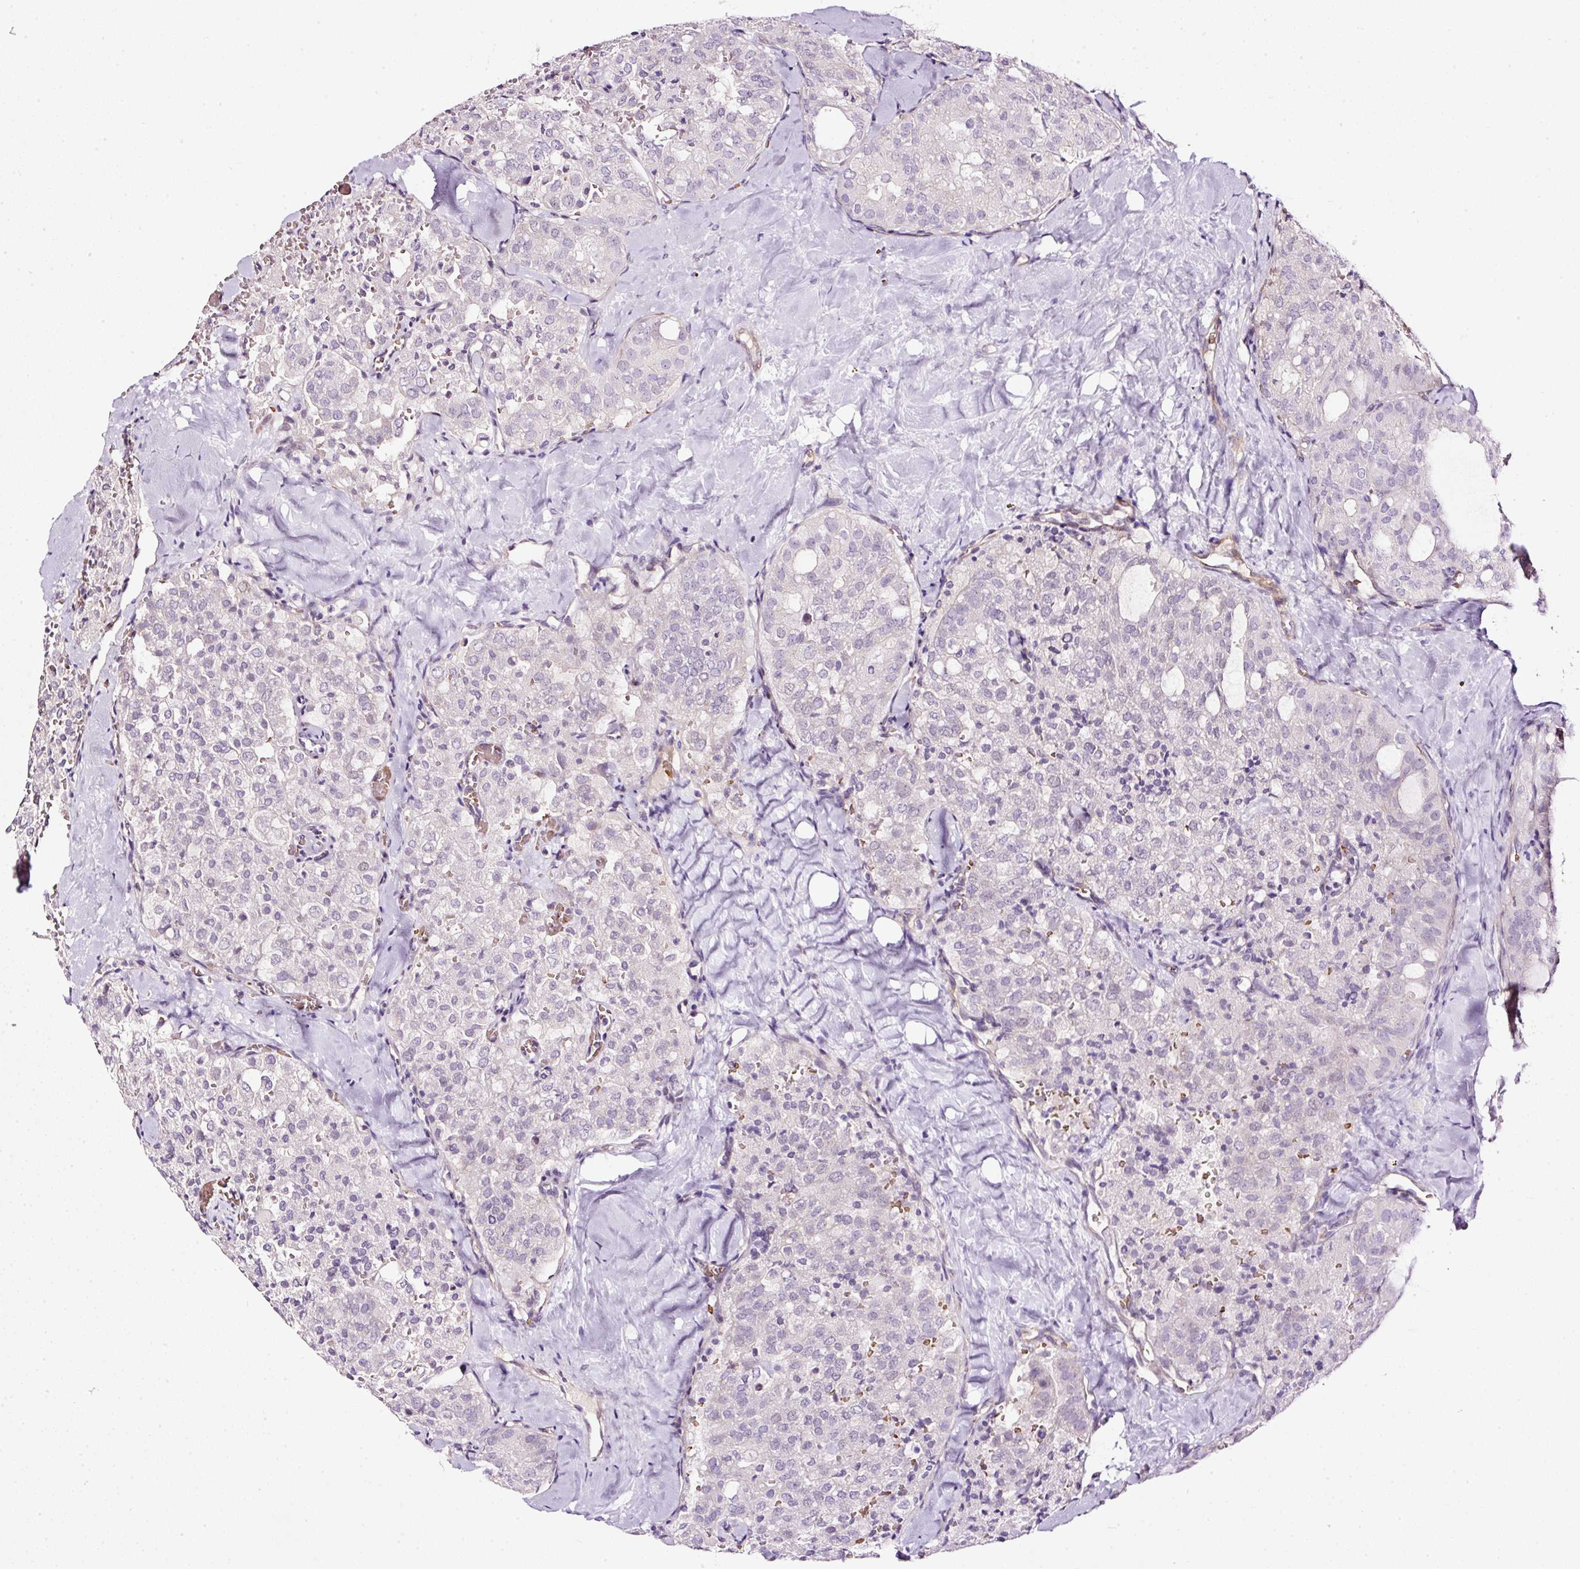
{"staining": {"intensity": "negative", "quantity": "none", "location": "none"}, "tissue": "thyroid cancer", "cell_type": "Tumor cells", "image_type": "cancer", "snomed": [{"axis": "morphology", "description": "Follicular adenoma carcinoma, NOS"}, {"axis": "topography", "description": "Thyroid gland"}], "caption": "This photomicrograph is of follicular adenoma carcinoma (thyroid) stained with IHC to label a protein in brown with the nuclei are counter-stained blue. There is no positivity in tumor cells.", "gene": "USHBP1", "patient": {"sex": "male", "age": 75}}